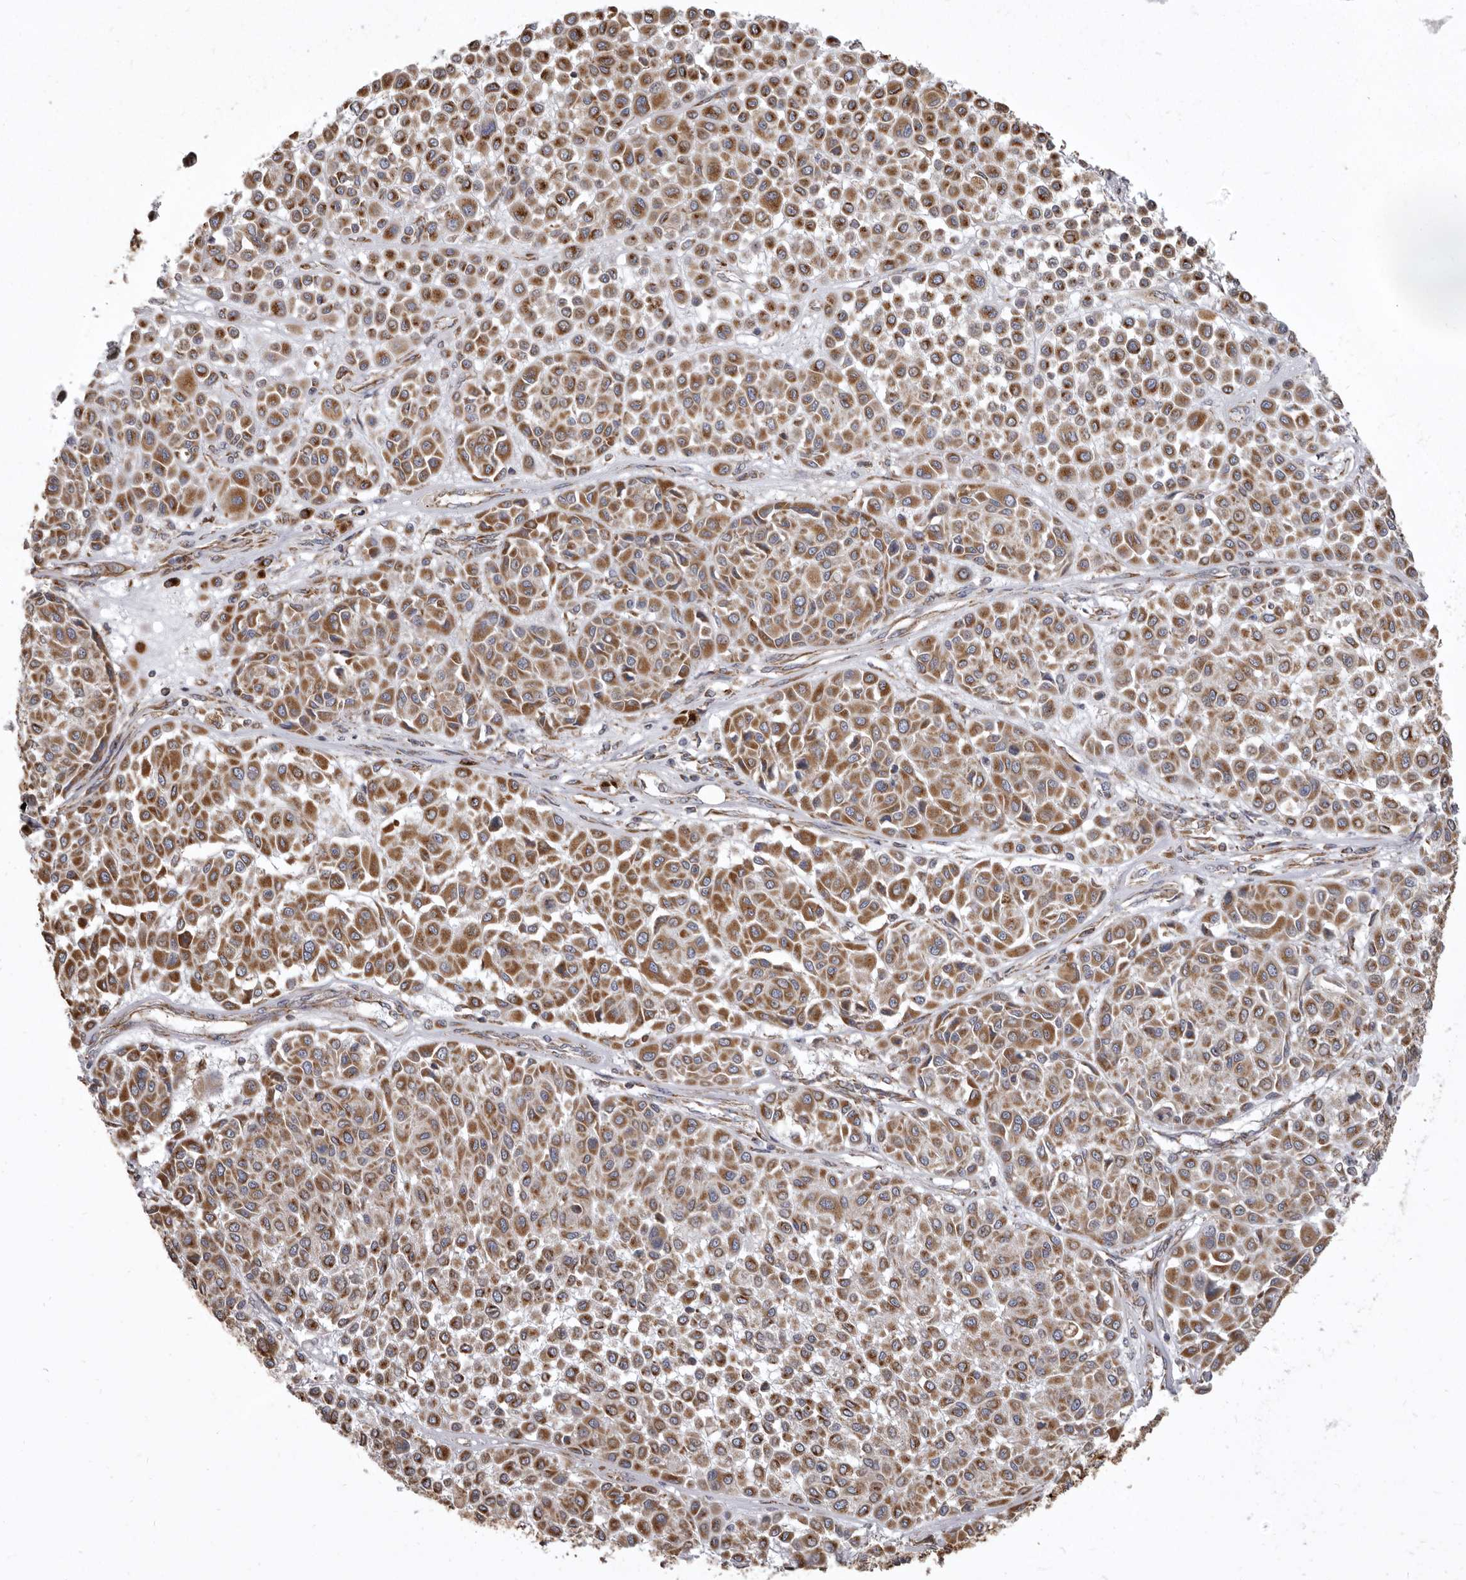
{"staining": {"intensity": "strong", "quantity": ">75%", "location": "cytoplasmic/membranous"}, "tissue": "melanoma", "cell_type": "Tumor cells", "image_type": "cancer", "snomed": [{"axis": "morphology", "description": "Malignant melanoma, Metastatic site"}, {"axis": "topography", "description": "Soft tissue"}], "caption": "There is high levels of strong cytoplasmic/membranous expression in tumor cells of malignant melanoma (metastatic site), as demonstrated by immunohistochemical staining (brown color).", "gene": "CDK5RAP3", "patient": {"sex": "male", "age": 41}}